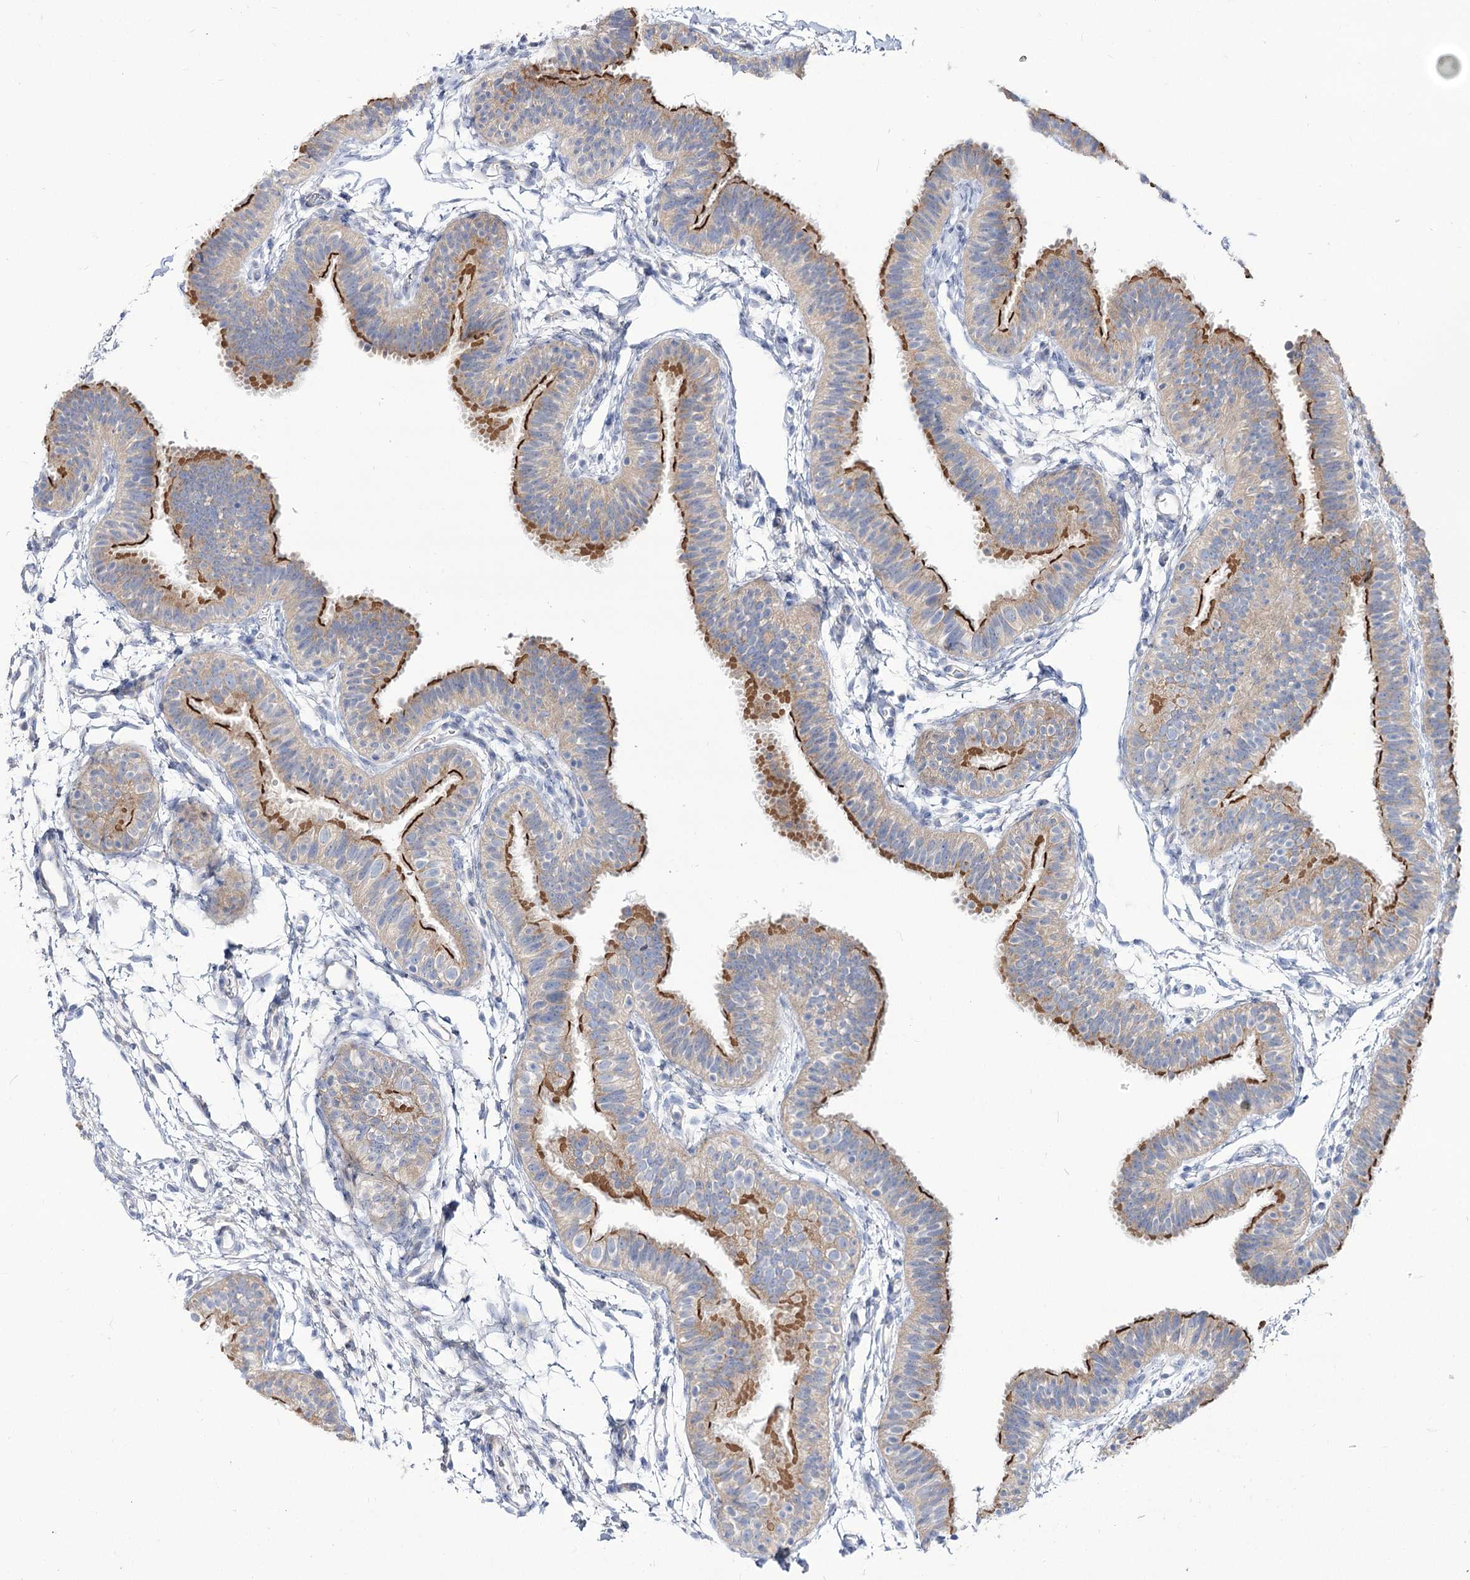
{"staining": {"intensity": "strong", "quantity": "25%-75%", "location": "cytoplasmic/membranous"}, "tissue": "fallopian tube", "cell_type": "Glandular cells", "image_type": "normal", "snomed": [{"axis": "morphology", "description": "Normal tissue, NOS"}, {"axis": "topography", "description": "Fallopian tube"}], "caption": "Immunohistochemistry (IHC) (DAB) staining of normal human fallopian tube reveals strong cytoplasmic/membranous protein expression in approximately 25%-75% of glandular cells.", "gene": "SUOX", "patient": {"sex": "female", "age": 35}}